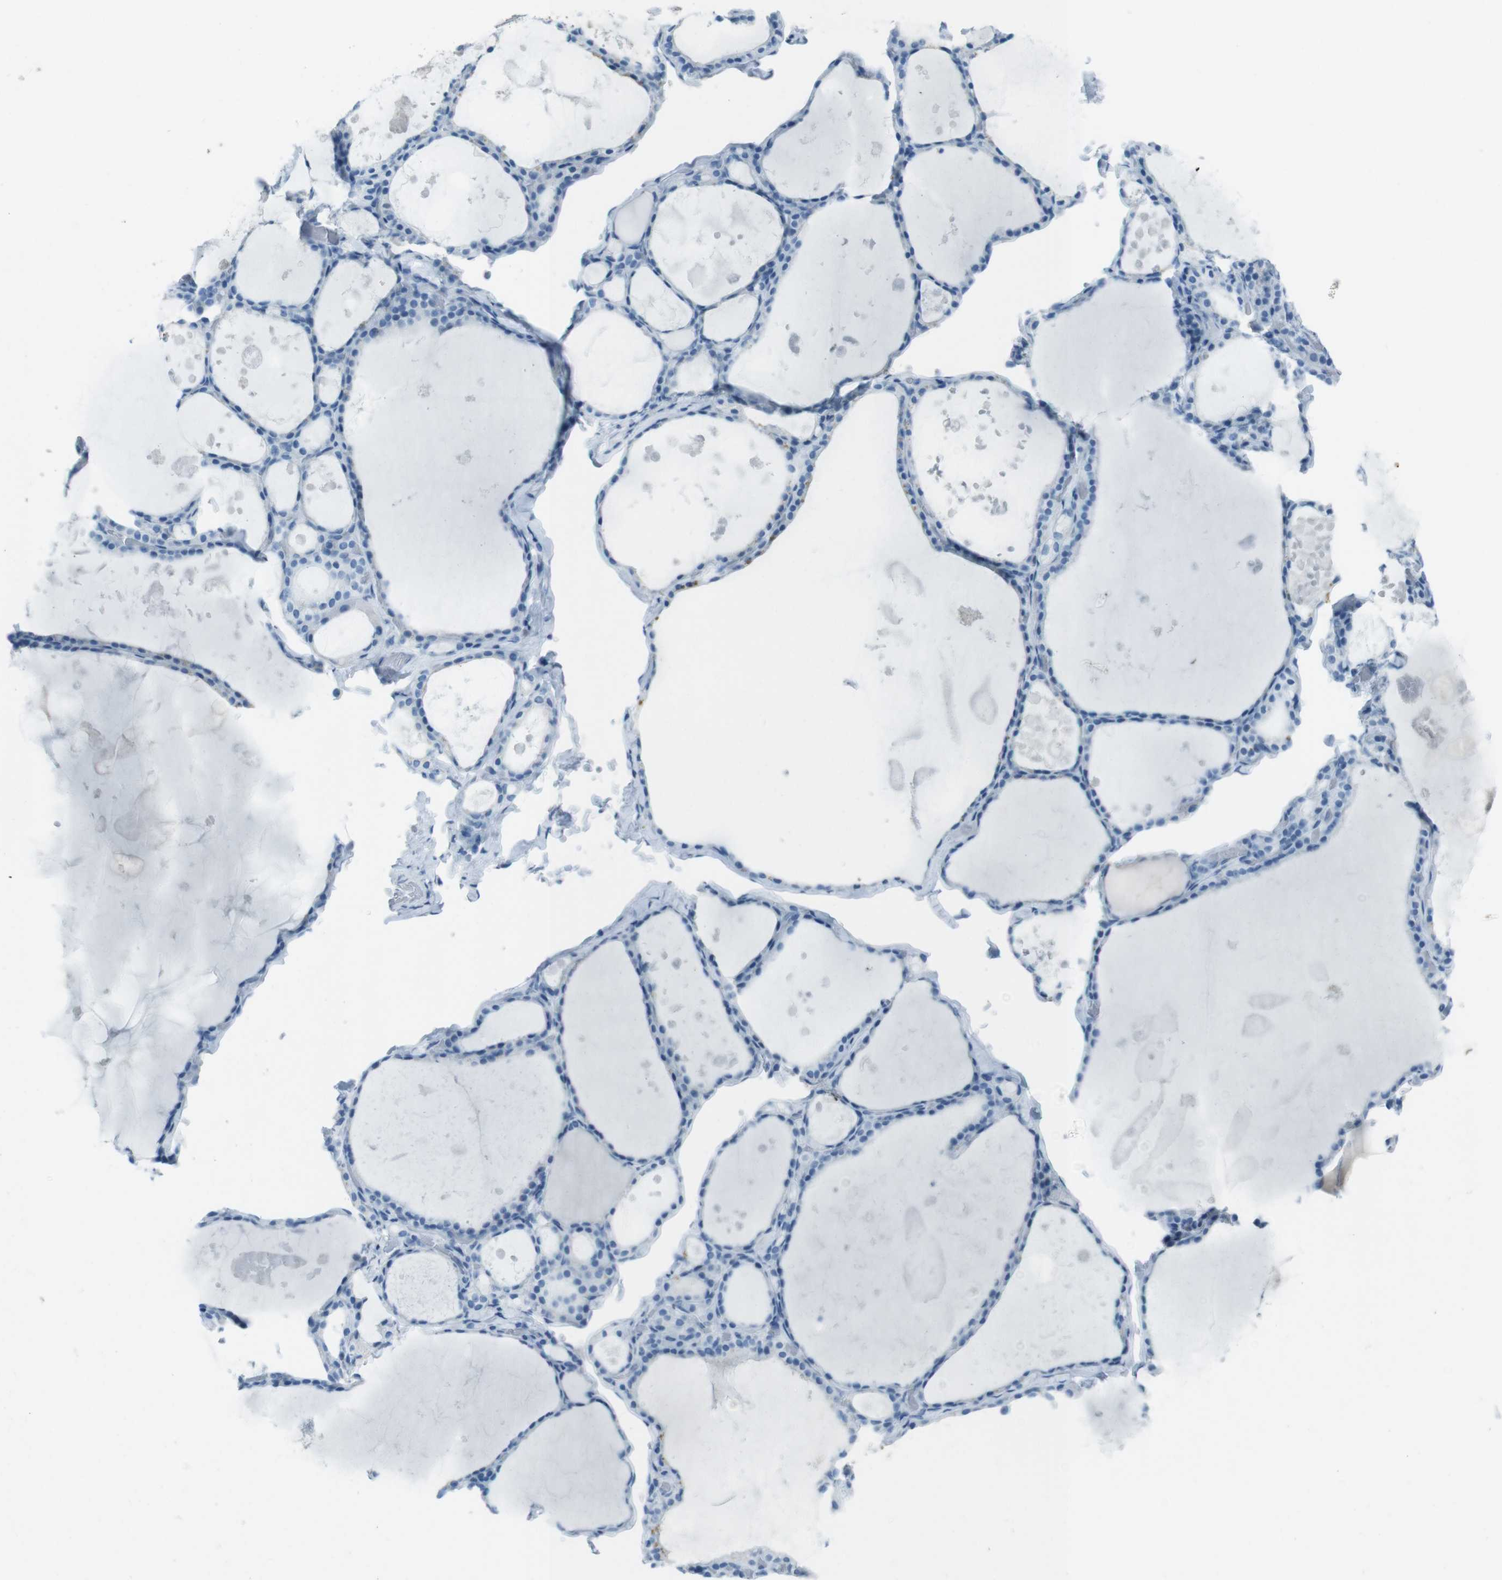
{"staining": {"intensity": "negative", "quantity": "none", "location": "none"}, "tissue": "thyroid gland", "cell_type": "Glandular cells", "image_type": "normal", "snomed": [{"axis": "morphology", "description": "Normal tissue, NOS"}, {"axis": "topography", "description": "Thyroid gland"}], "caption": "This is an immunohistochemistry (IHC) histopathology image of normal human thyroid gland. There is no positivity in glandular cells.", "gene": "TMEM207", "patient": {"sex": "male", "age": 56}}